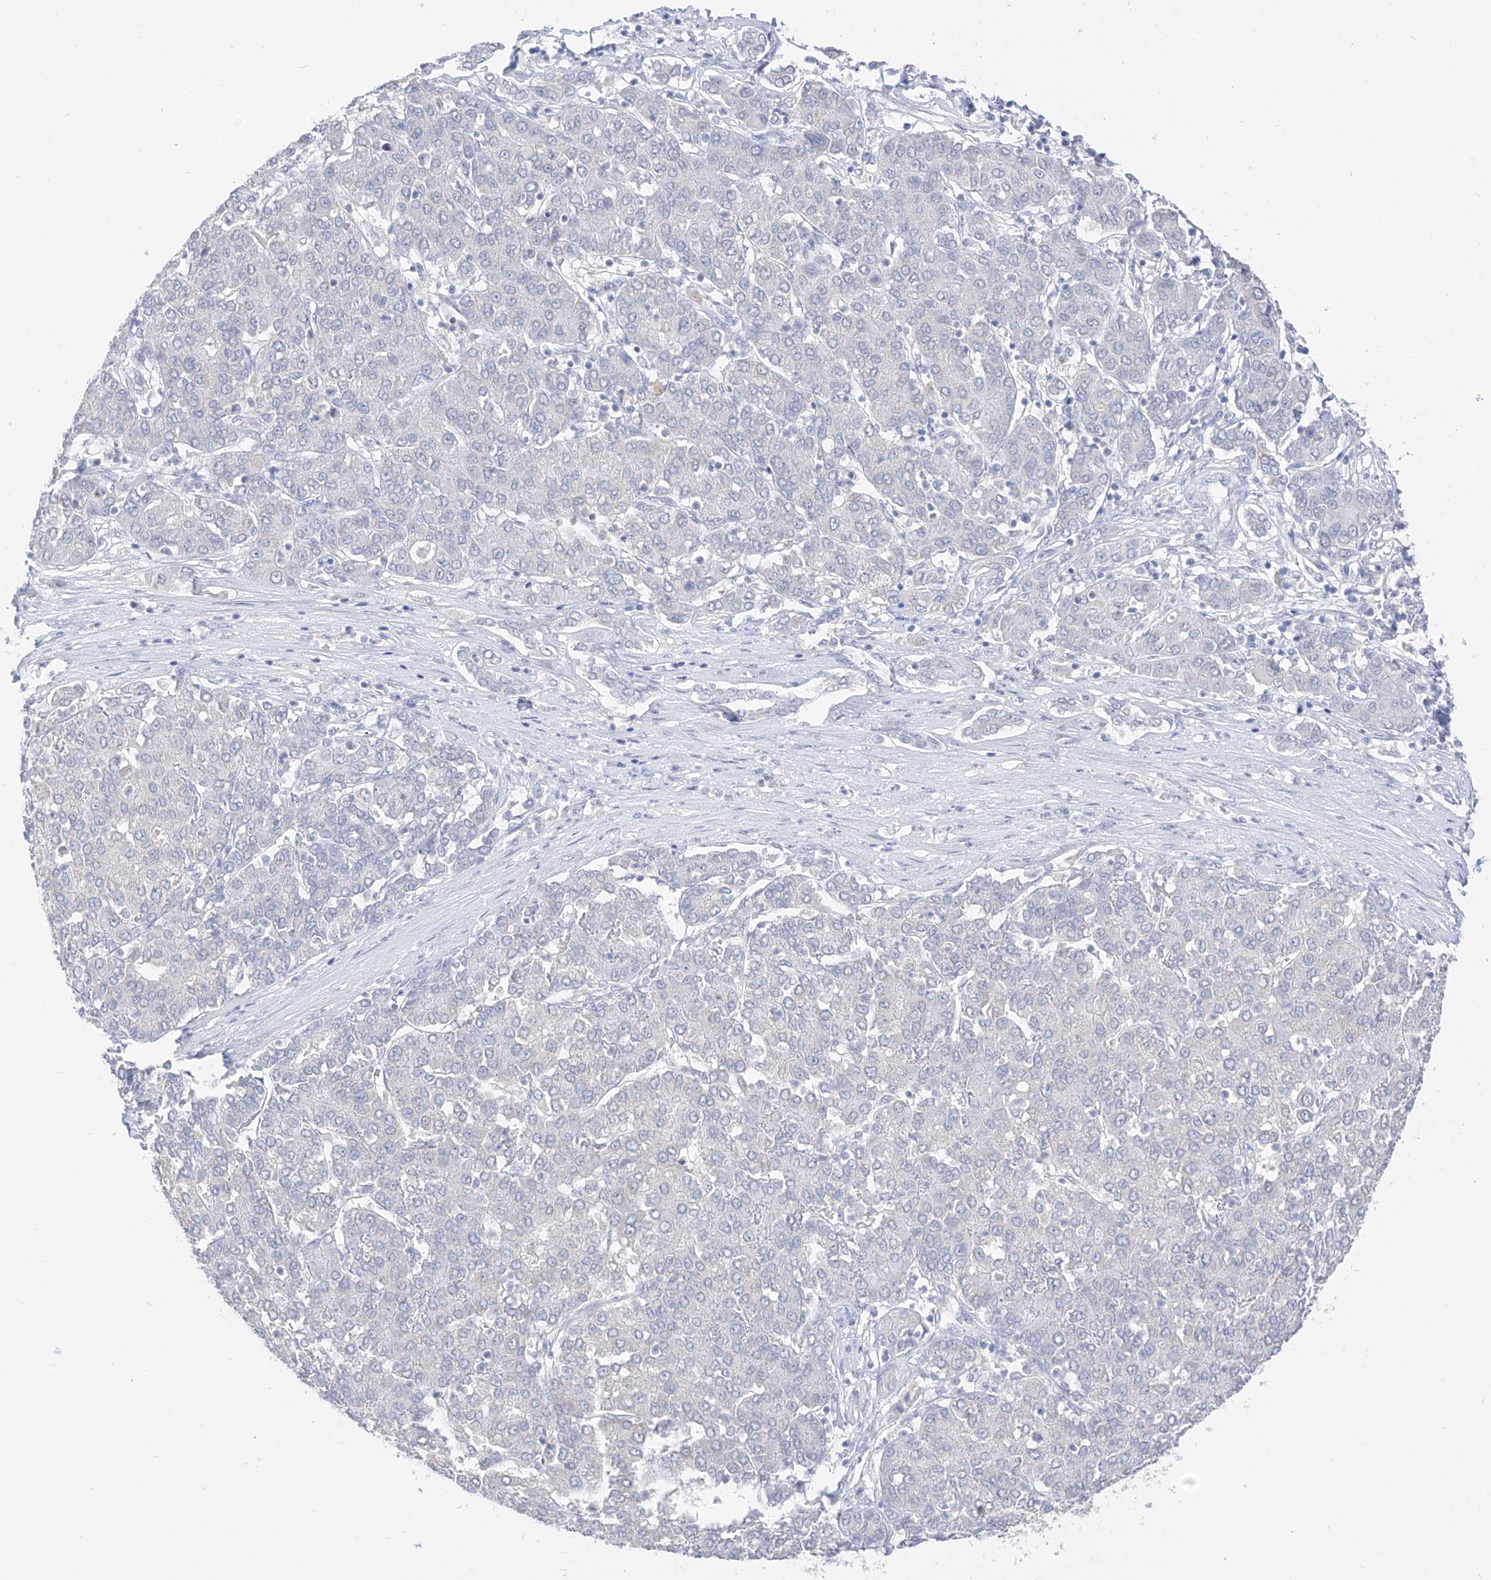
{"staining": {"intensity": "negative", "quantity": "none", "location": "none"}, "tissue": "liver cancer", "cell_type": "Tumor cells", "image_type": "cancer", "snomed": [{"axis": "morphology", "description": "Carcinoma, Hepatocellular, NOS"}, {"axis": "topography", "description": "Liver"}], "caption": "Tumor cells are negative for brown protein staining in hepatocellular carcinoma (liver).", "gene": "BARX2", "patient": {"sex": "male", "age": 65}}